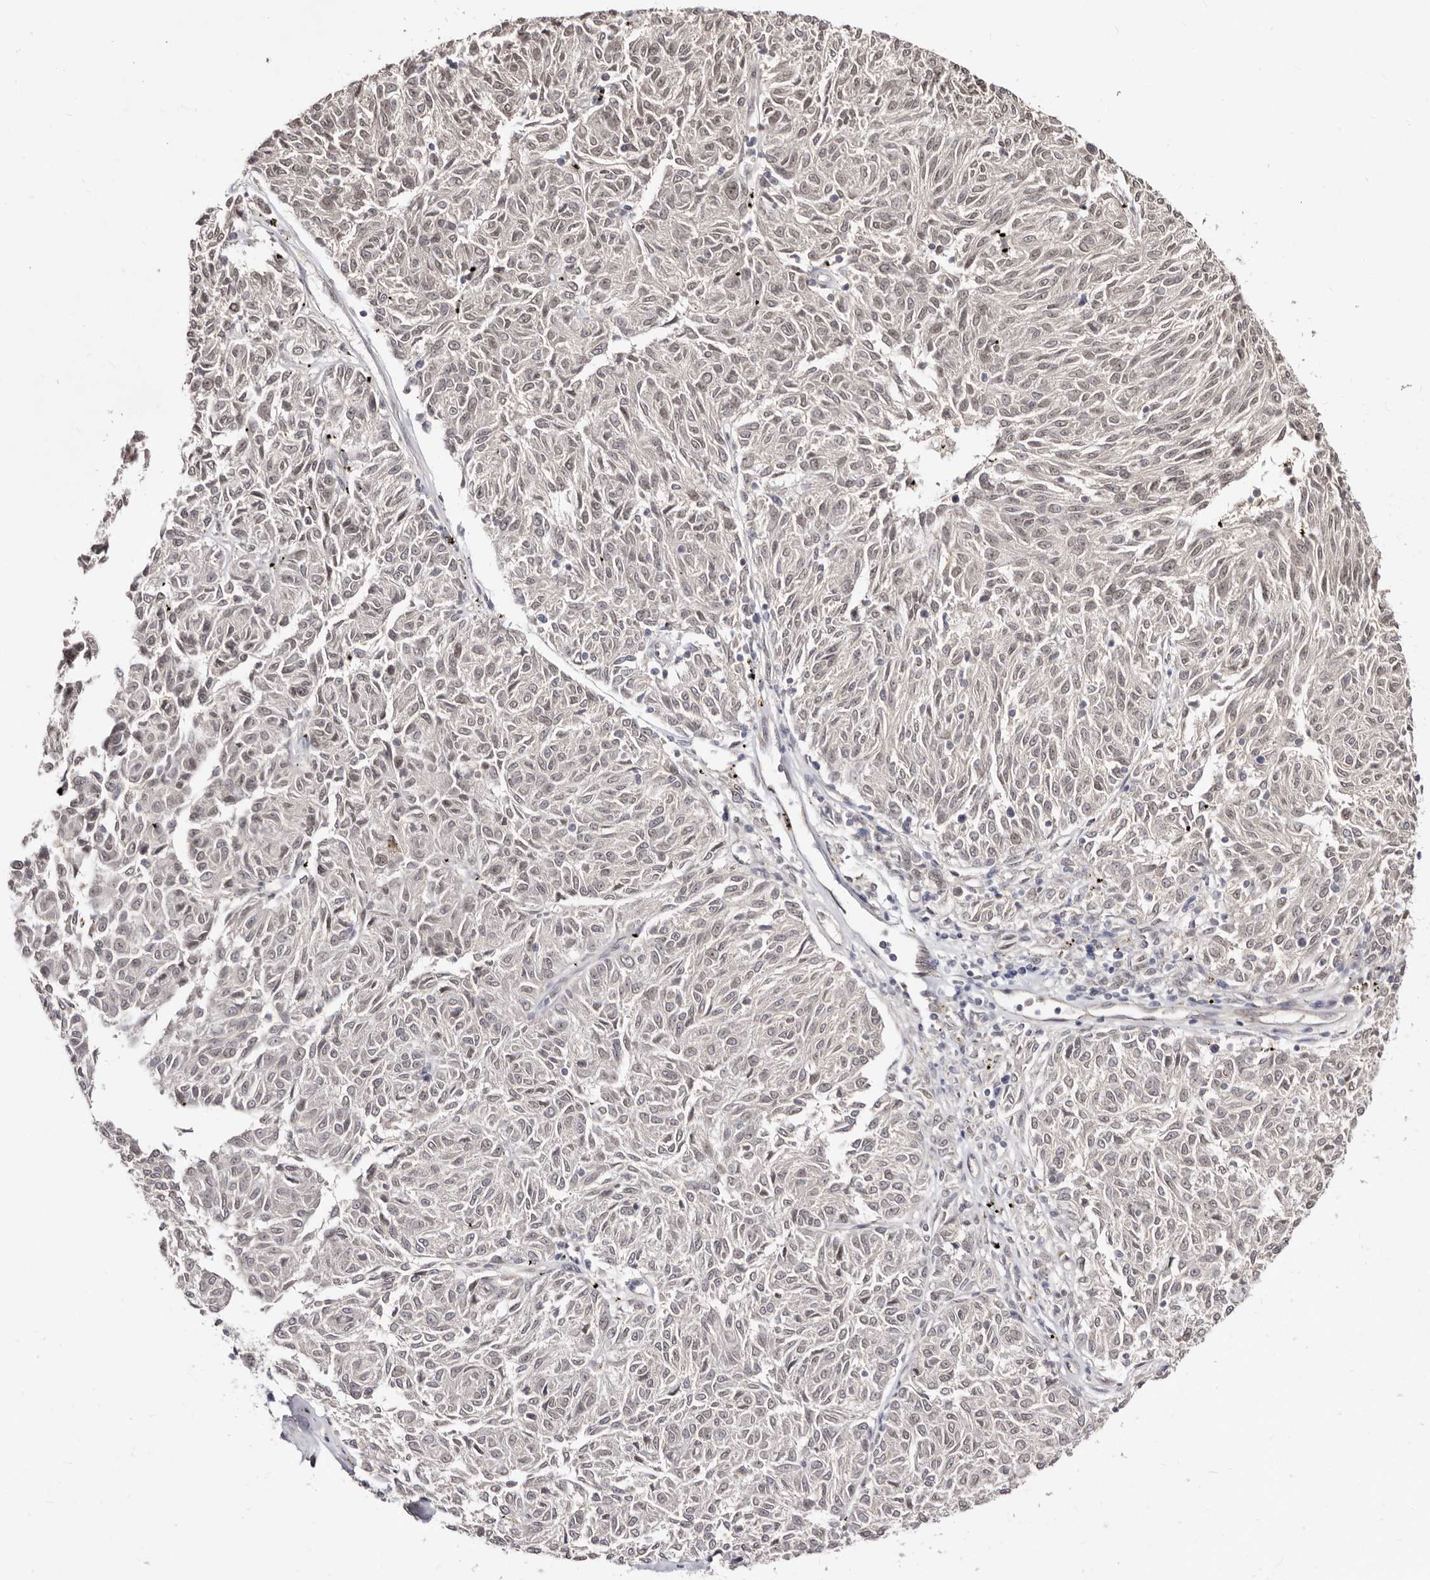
{"staining": {"intensity": "weak", "quantity": ">75%", "location": "nuclear"}, "tissue": "melanoma", "cell_type": "Tumor cells", "image_type": "cancer", "snomed": [{"axis": "morphology", "description": "Malignant melanoma, NOS"}, {"axis": "topography", "description": "Skin"}], "caption": "Tumor cells show low levels of weak nuclear expression in about >75% of cells in human melanoma.", "gene": "LCORL", "patient": {"sex": "female", "age": 72}}